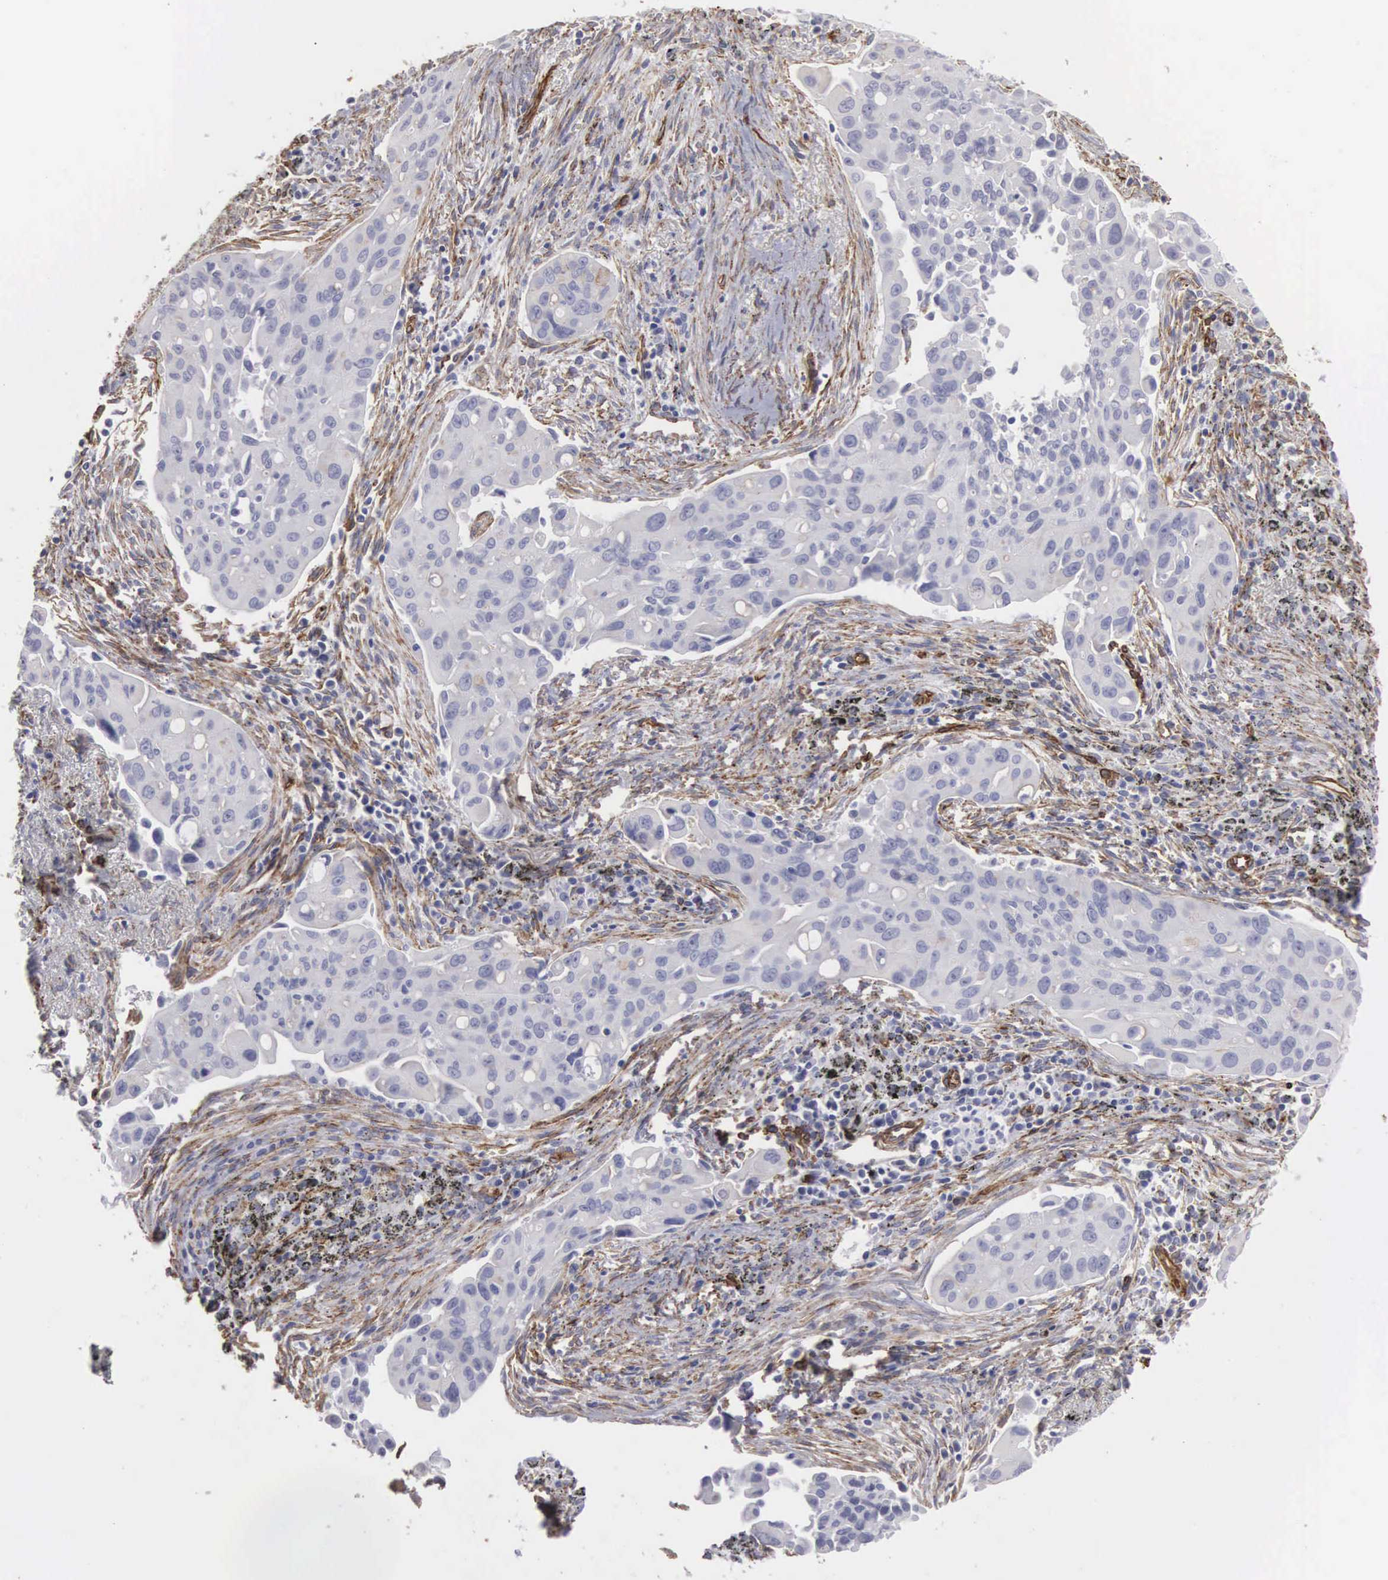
{"staining": {"intensity": "negative", "quantity": "none", "location": "none"}, "tissue": "lung cancer", "cell_type": "Tumor cells", "image_type": "cancer", "snomed": [{"axis": "morphology", "description": "Adenocarcinoma, NOS"}, {"axis": "topography", "description": "Lung"}], "caption": "Immunohistochemistry of lung adenocarcinoma displays no expression in tumor cells.", "gene": "MAGEB10", "patient": {"sex": "male", "age": 68}}